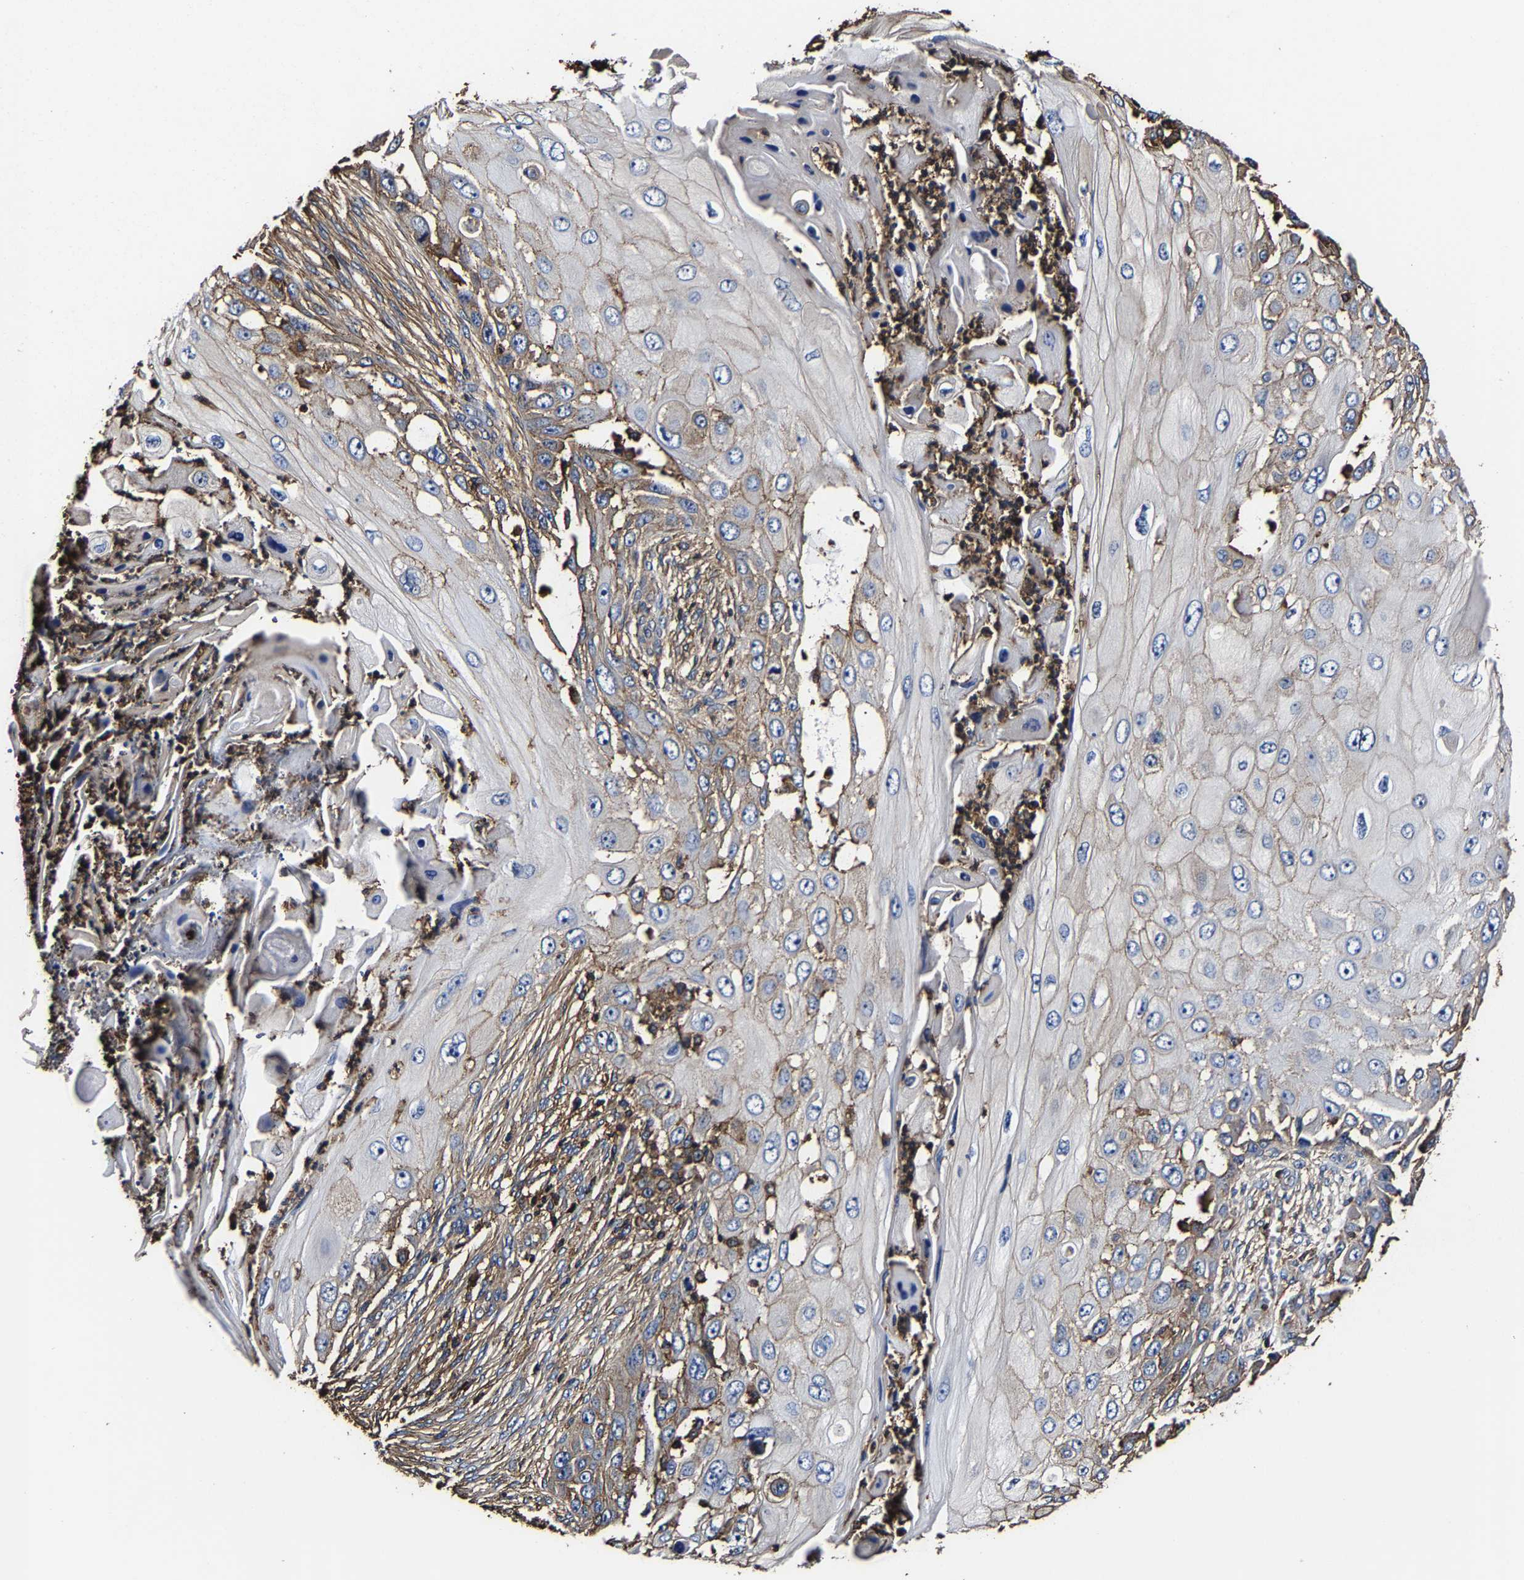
{"staining": {"intensity": "weak", "quantity": "25%-75%", "location": "cytoplasmic/membranous"}, "tissue": "skin cancer", "cell_type": "Tumor cells", "image_type": "cancer", "snomed": [{"axis": "morphology", "description": "Squamous cell carcinoma, NOS"}, {"axis": "topography", "description": "Skin"}], "caption": "This photomicrograph exhibits immunohistochemistry (IHC) staining of skin squamous cell carcinoma, with low weak cytoplasmic/membranous positivity in approximately 25%-75% of tumor cells.", "gene": "SSH3", "patient": {"sex": "female", "age": 44}}